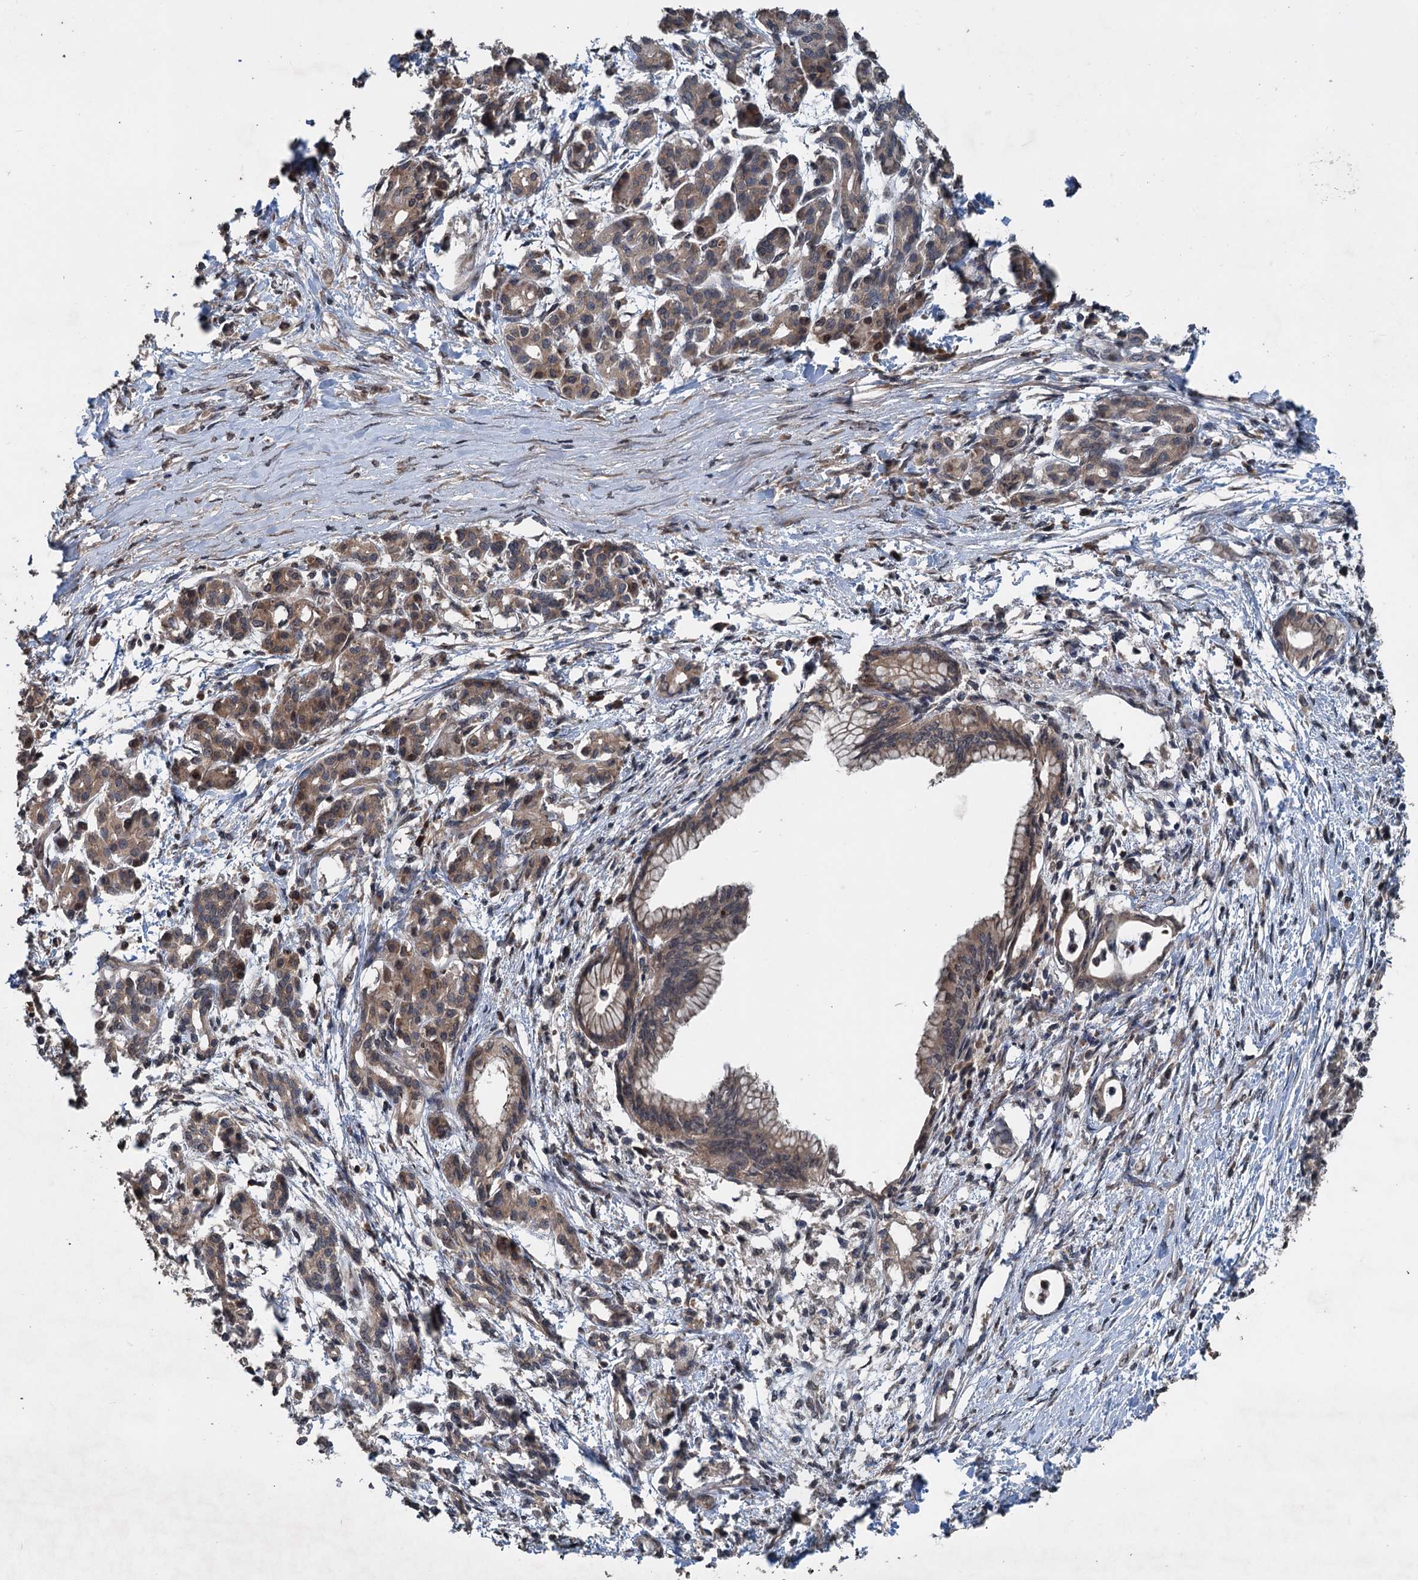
{"staining": {"intensity": "weak", "quantity": "25%-75%", "location": "cytoplasmic/membranous"}, "tissue": "pancreatic cancer", "cell_type": "Tumor cells", "image_type": "cancer", "snomed": [{"axis": "morphology", "description": "Adenocarcinoma, NOS"}, {"axis": "topography", "description": "Pancreas"}], "caption": "Protein staining of pancreatic cancer tissue displays weak cytoplasmic/membranous positivity in approximately 25%-75% of tumor cells.", "gene": "N4BP2L2", "patient": {"sex": "female", "age": 55}}